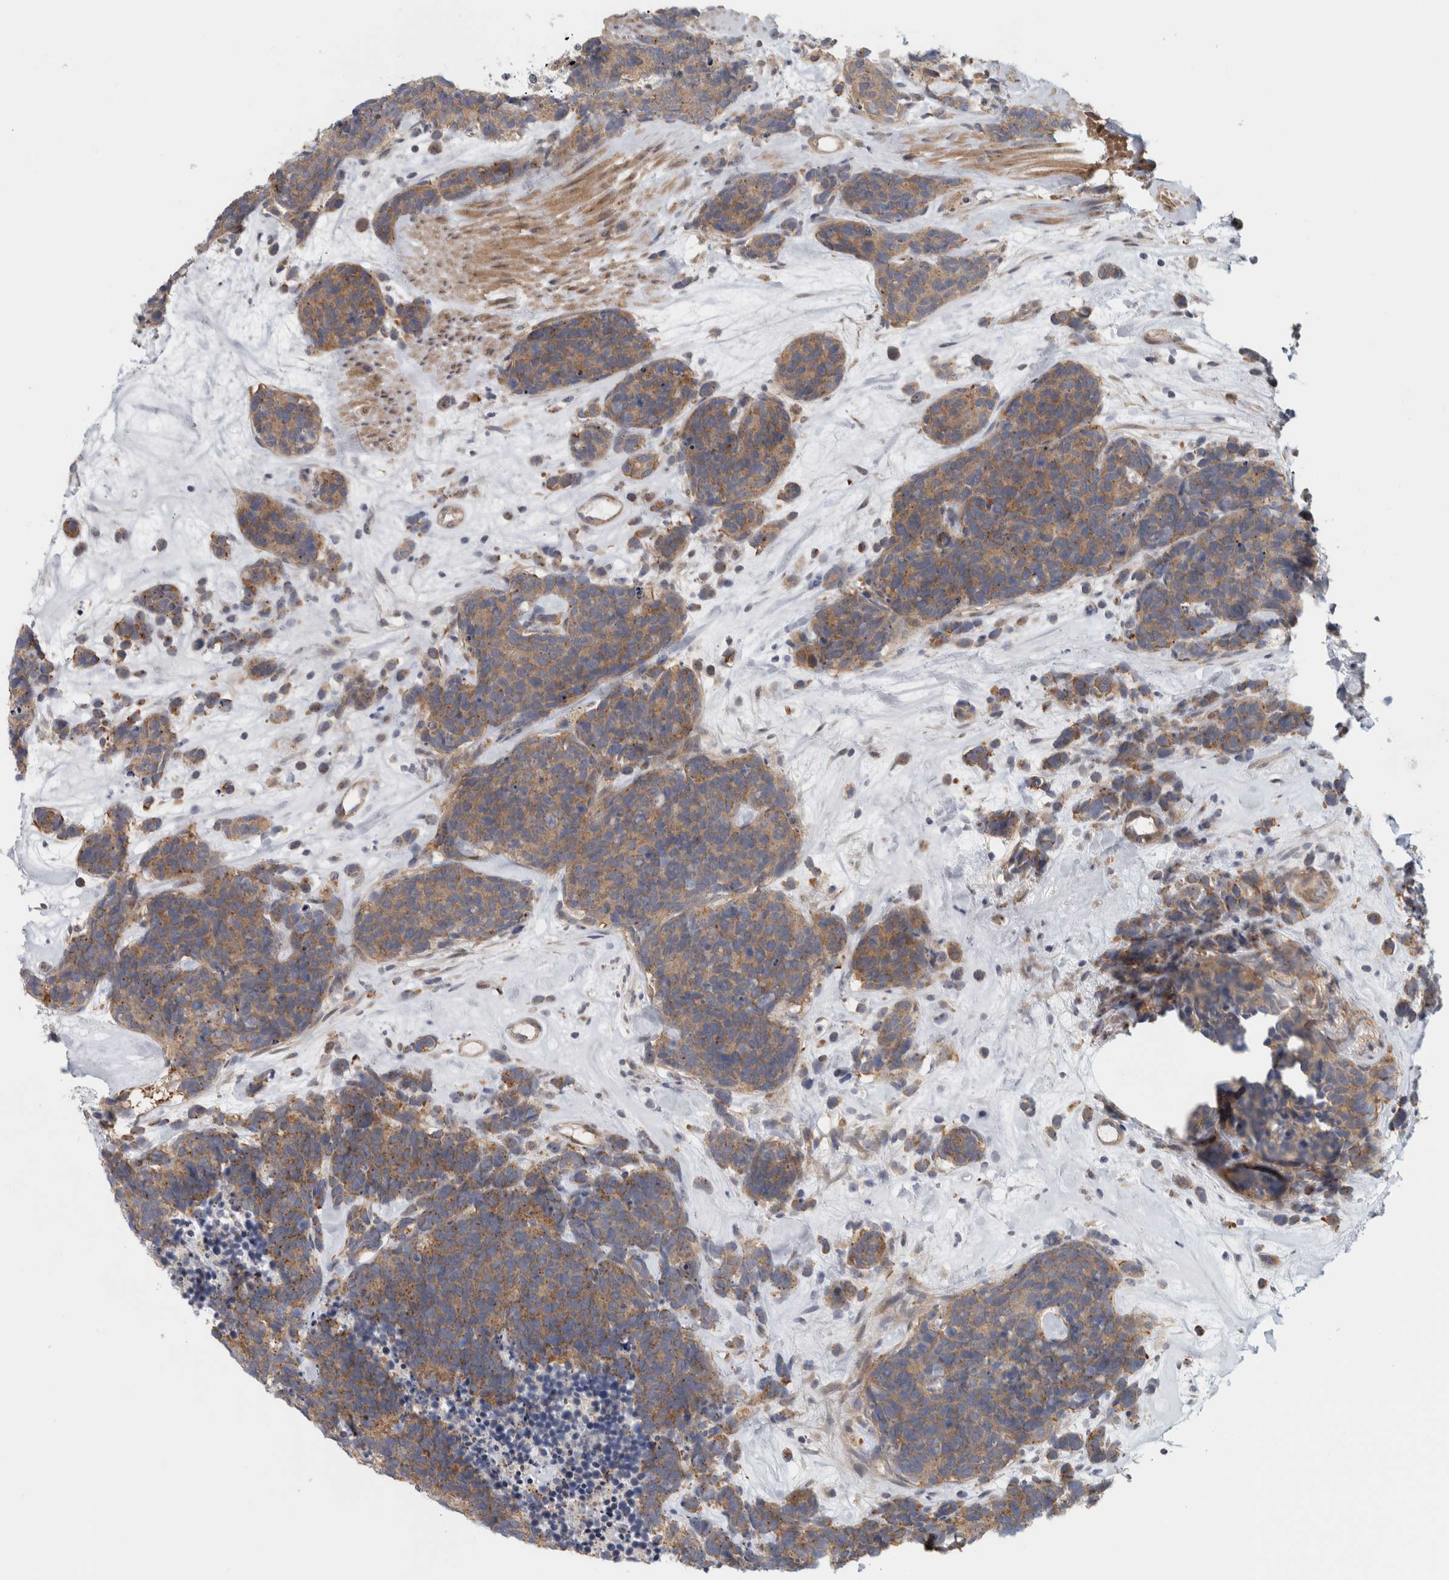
{"staining": {"intensity": "moderate", "quantity": ">75%", "location": "cytoplasmic/membranous"}, "tissue": "carcinoid", "cell_type": "Tumor cells", "image_type": "cancer", "snomed": [{"axis": "morphology", "description": "Carcinoma, NOS"}, {"axis": "morphology", "description": "Carcinoid, malignant, NOS"}, {"axis": "topography", "description": "Urinary bladder"}], "caption": "This histopathology image displays immunohistochemistry staining of human carcinoid (malignant), with medium moderate cytoplasmic/membranous staining in approximately >75% of tumor cells.", "gene": "ZNF804B", "patient": {"sex": "male", "age": 57}}